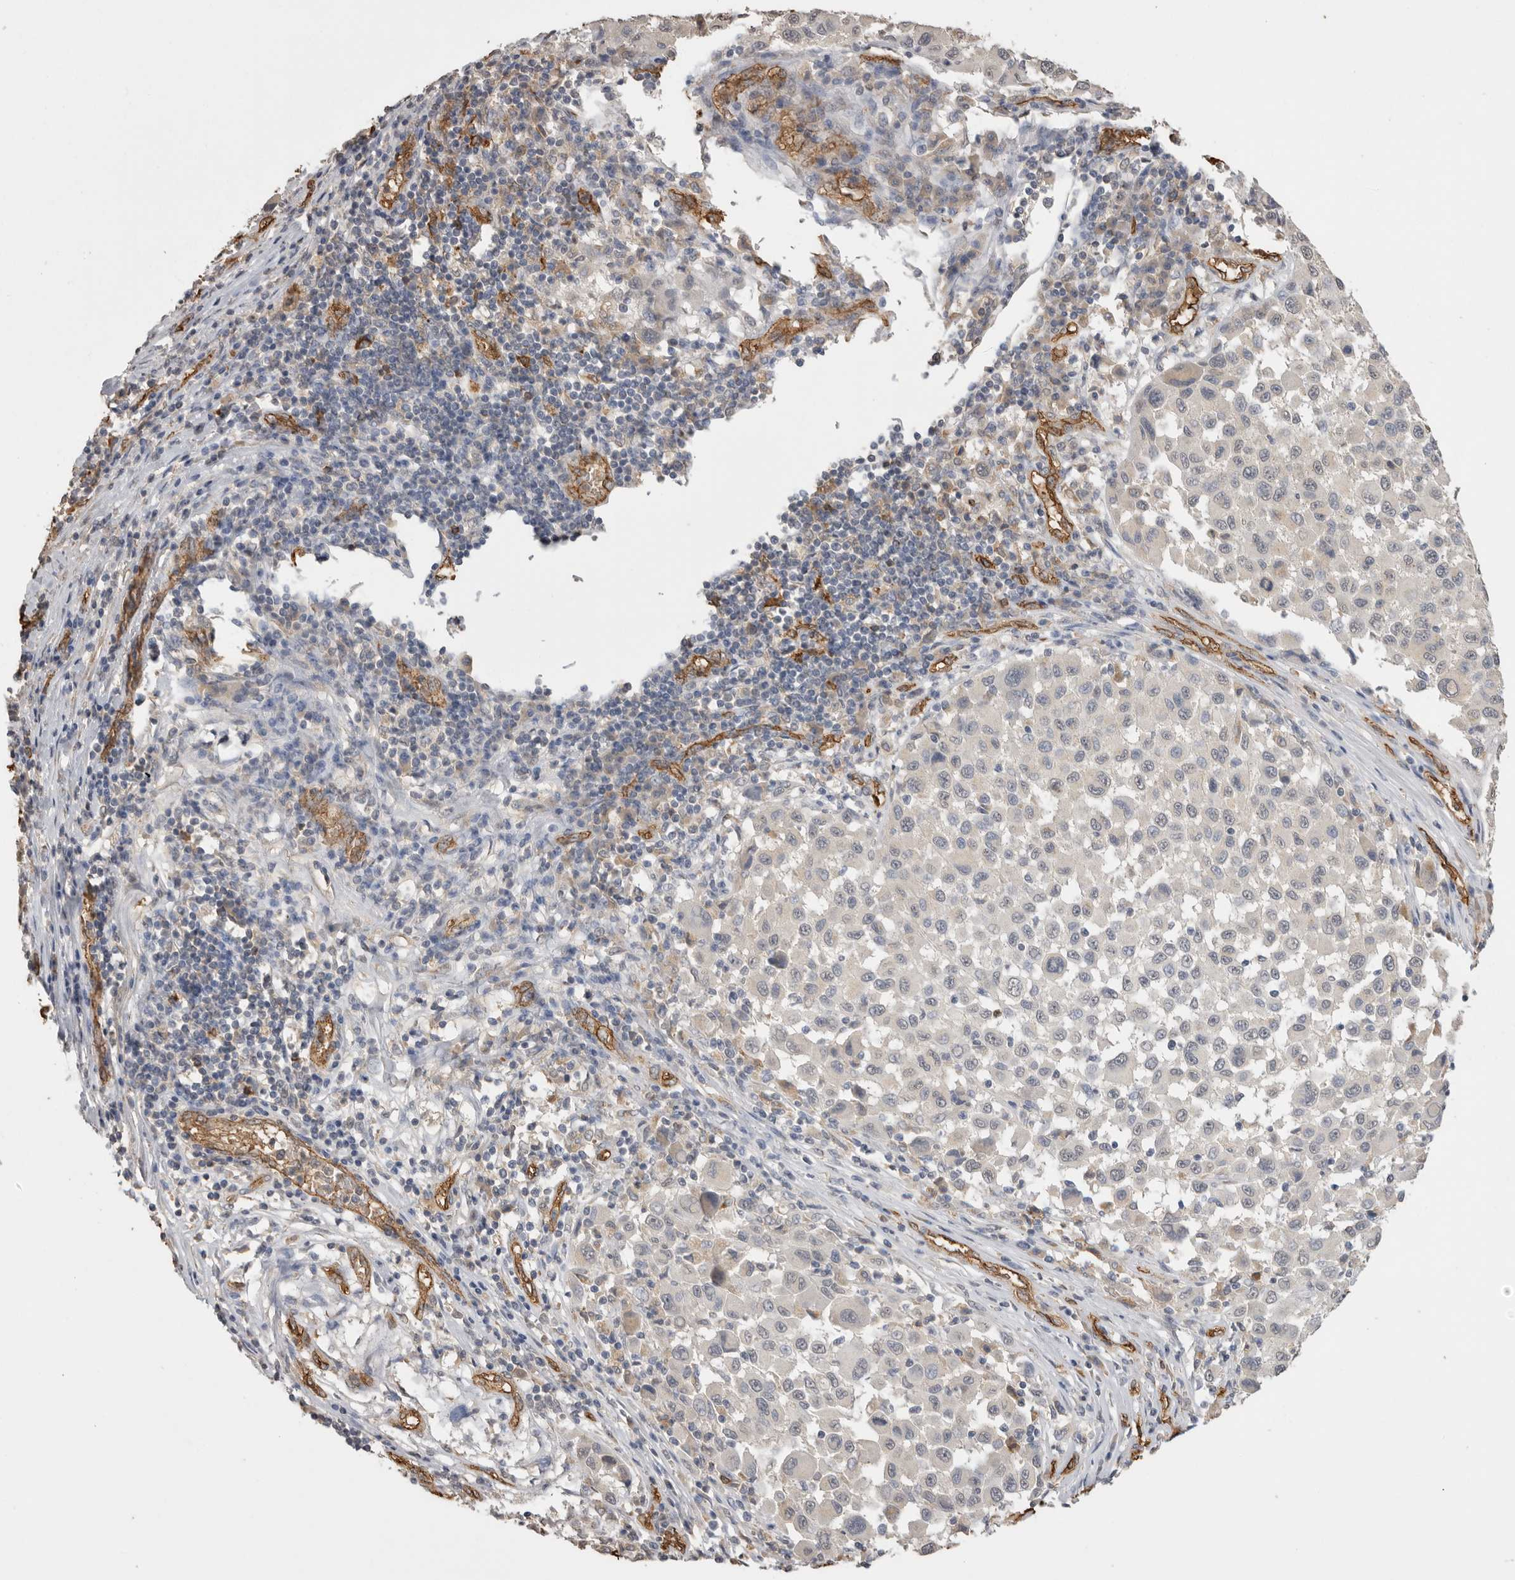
{"staining": {"intensity": "negative", "quantity": "none", "location": "none"}, "tissue": "melanoma", "cell_type": "Tumor cells", "image_type": "cancer", "snomed": [{"axis": "morphology", "description": "Malignant melanoma, Metastatic site"}, {"axis": "topography", "description": "Lymph node"}], "caption": "Human melanoma stained for a protein using IHC shows no positivity in tumor cells.", "gene": "IL27", "patient": {"sex": "male", "age": 61}}